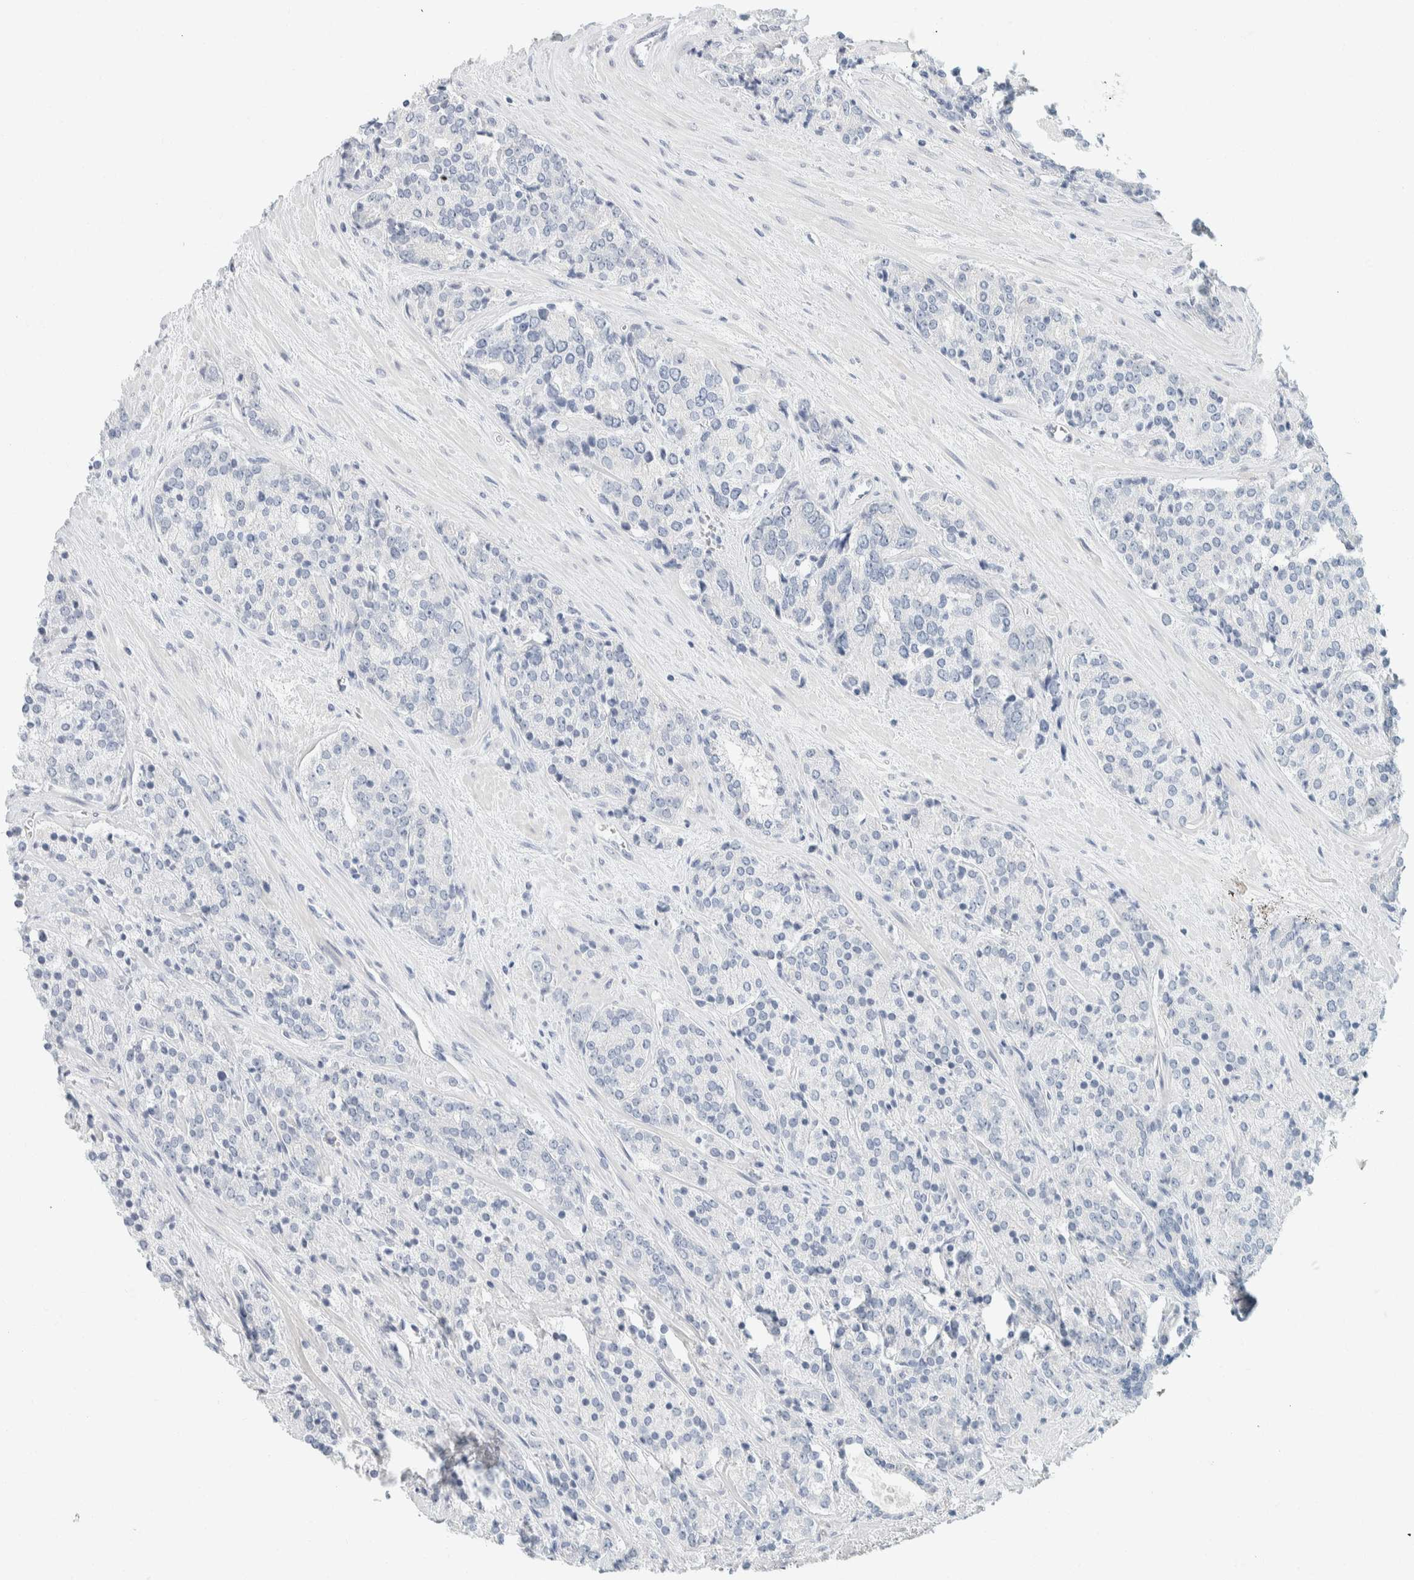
{"staining": {"intensity": "negative", "quantity": "none", "location": "none"}, "tissue": "prostate cancer", "cell_type": "Tumor cells", "image_type": "cancer", "snomed": [{"axis": "morphology", "description": "Adenocarcinoma, High grade"}, {"axis": "topography", "description": "Prostate"}], "caption": "High power microscopy photomicrograph of an IHC image of prostate cancer, revealing no significant staining in tumor cells.", "gene": "ALOX12B", "patient": {"sex": "male", "age": 71}}